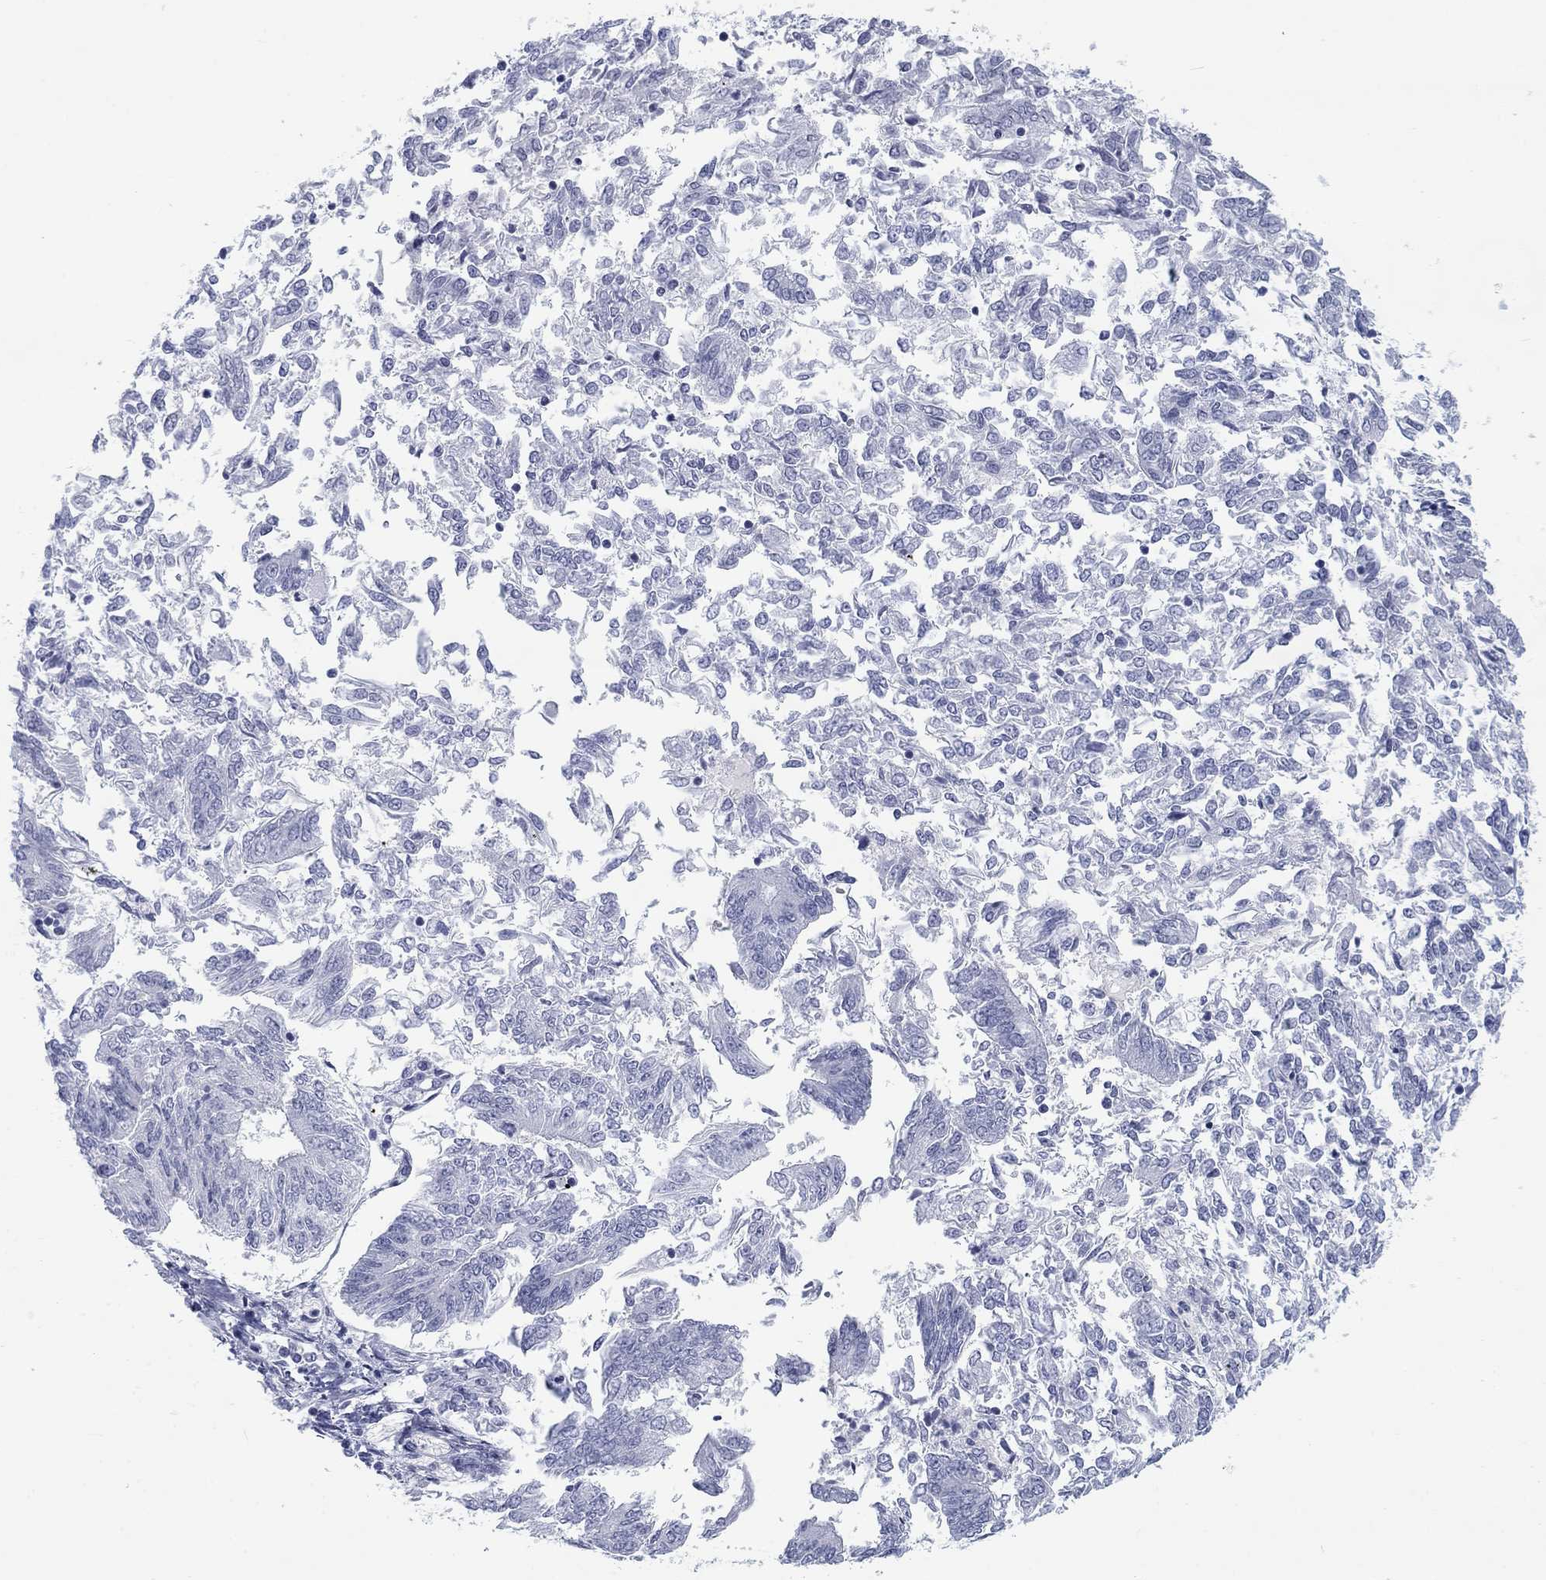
{"staining": {"intensity": "negative", "quantity": "none", "location": "none"}, "tissue": "endometrial cancer", "cell_type": "Tumor cells", "image_type": "cancer", "snomed": [{"axis": "morphology", "description": "Adenocarcinoma, NOS"}, {"axis": "topography", "description": "Endometrium"}], "caption": "Human endometrial cancer (adenocarcinoma) stained for a protein using immunohistochemistry (IHC) demonstrates no positivity in tumor cells.", "gene": "CALB1", "patient": {"sex": "female", "age": 58}}